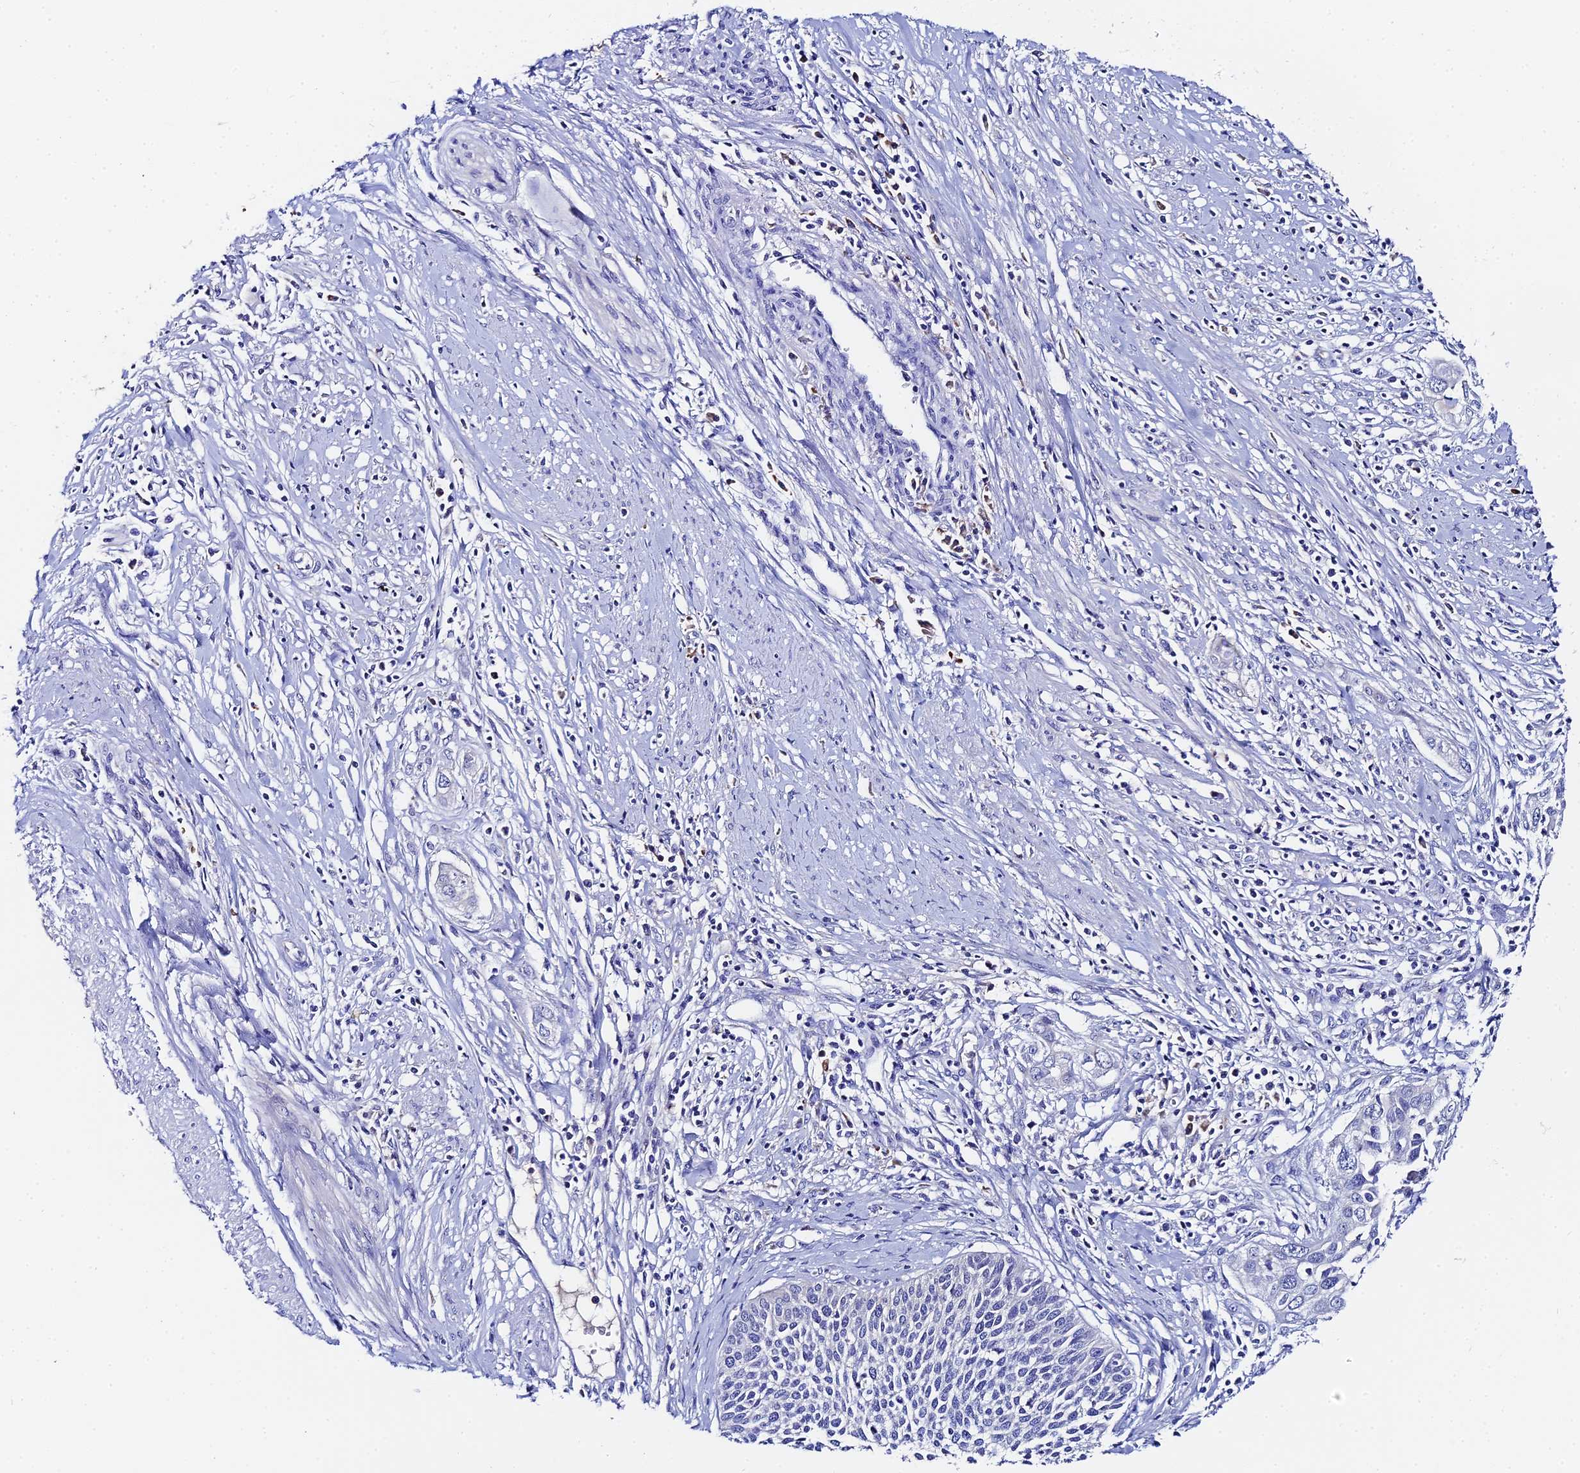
{"staining": {"intensity": "negative", "quantity": "none", "location": "none"}, "tissue": "cervical cancer", "cell_type": "Tumor cells", "image_type": "cancer", "snomed": [{"axis": "morphology", "description": "Squamous cell carcinoma, NOS"}, {"axis": "topography", "description": "Cervix"}], "caption": "Immunohistochemistry of human cervical squamous cell carcinoma displays no positivity in tumor cells. (Stains: DAB IHC with hematoxylin counter stain, Microscopy: brightfield microscopy at high magnification).", "gene": "UBE2L3", "patient": {"sex": "female", "age": 34}}